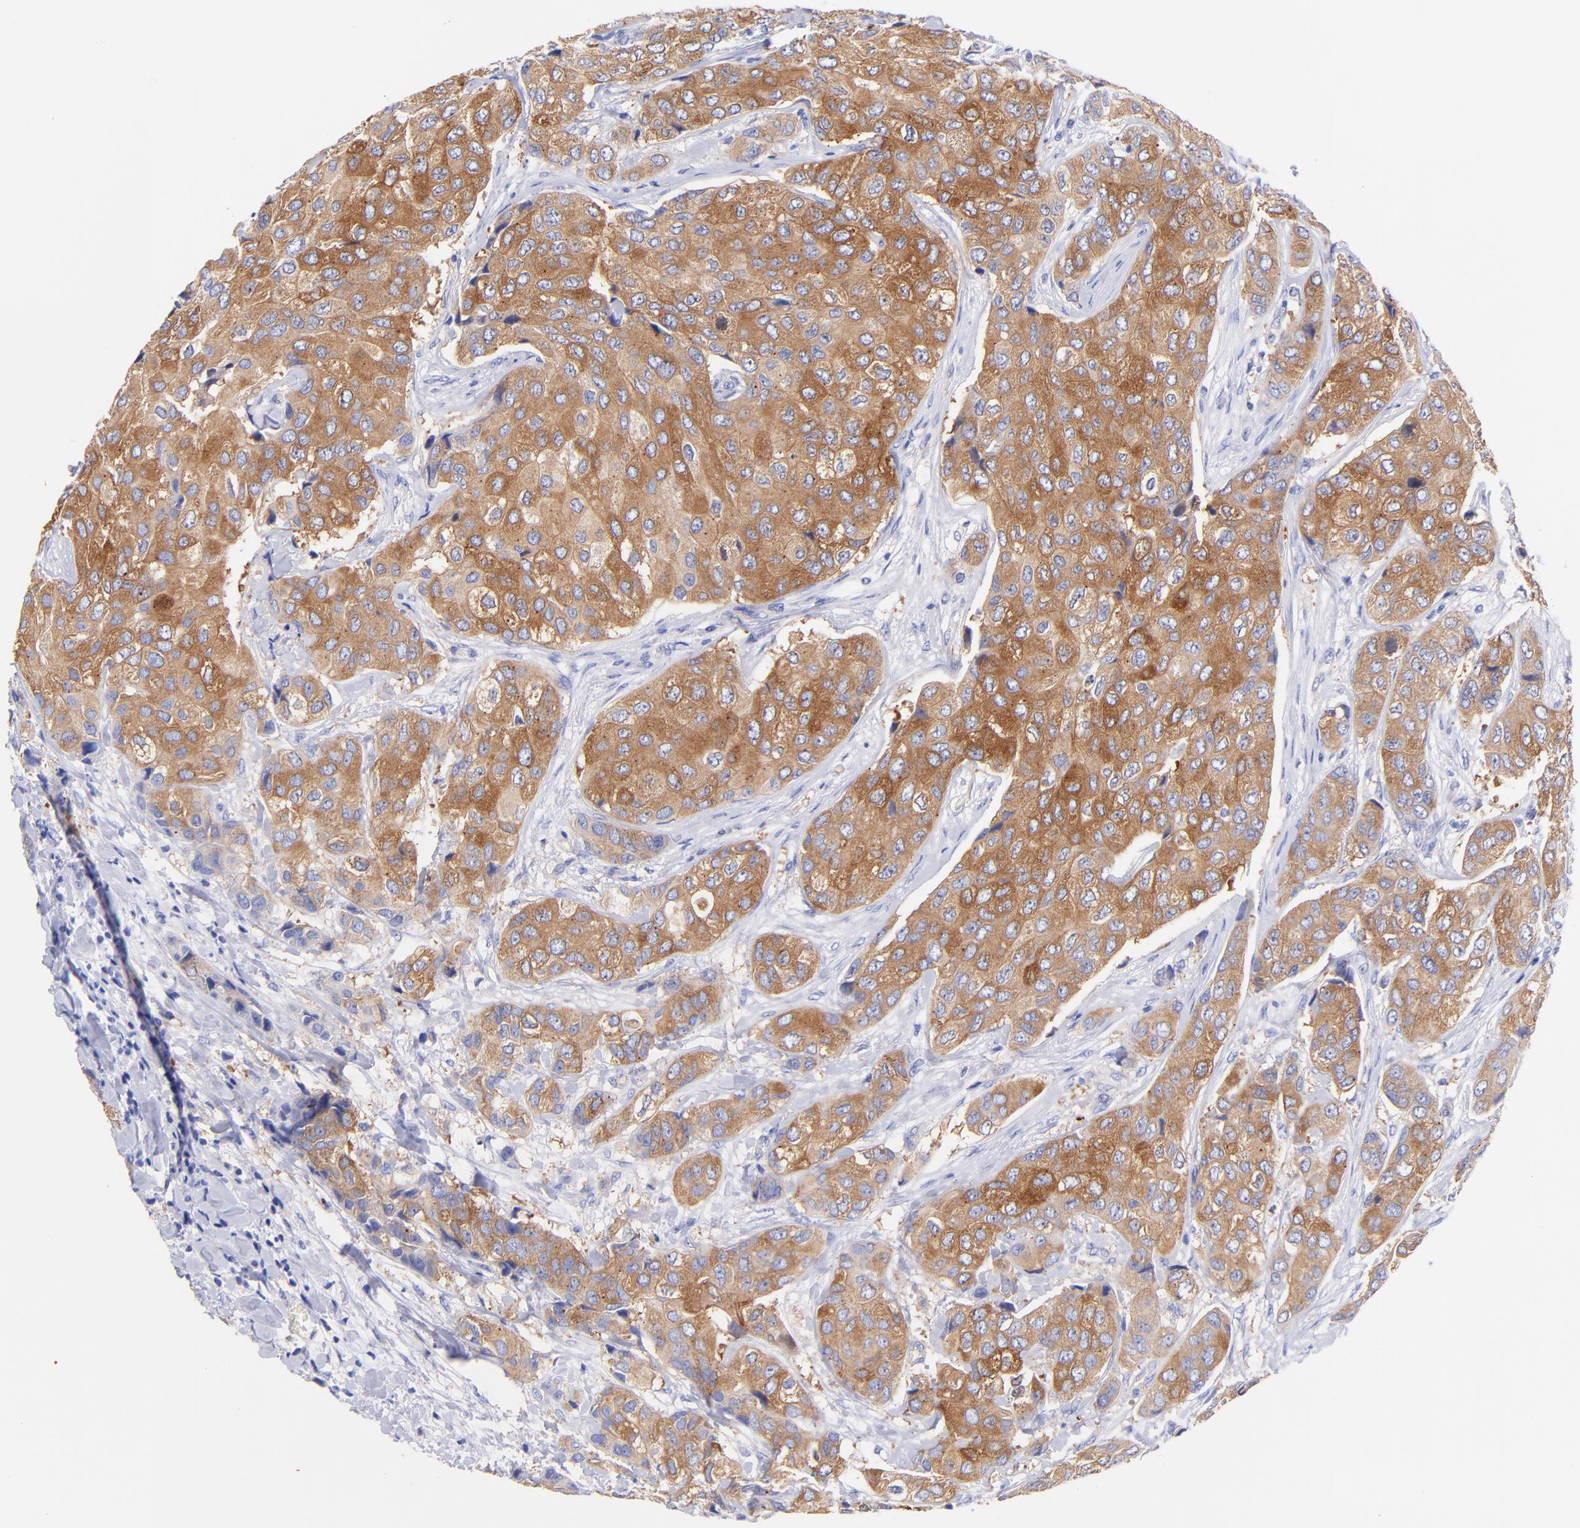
{"staining": {"intensity": "strong", "quantity": ">75%", "location": "cytoplasmic/membranous"}, "tissue": "breast cancer", "cell_type": "Tumor cells", "image_type": "cancer", "snomed": [{"axis": "morphology", "description": "Duct carcinoma"}, {"axis": "topography", "description": "Breast"}], "caption": "This histopathology image shows breast infiltrating ductal carcinoma stained with immunohistochemistry (IHC) to label a protein in brown. The cytoplasmic/membranous of tumor cells show strong positivity for the protein. Nuclei are counter-stained blue.", "gene": "GPHN", "patient": {"sex": "female", "age": 68}}